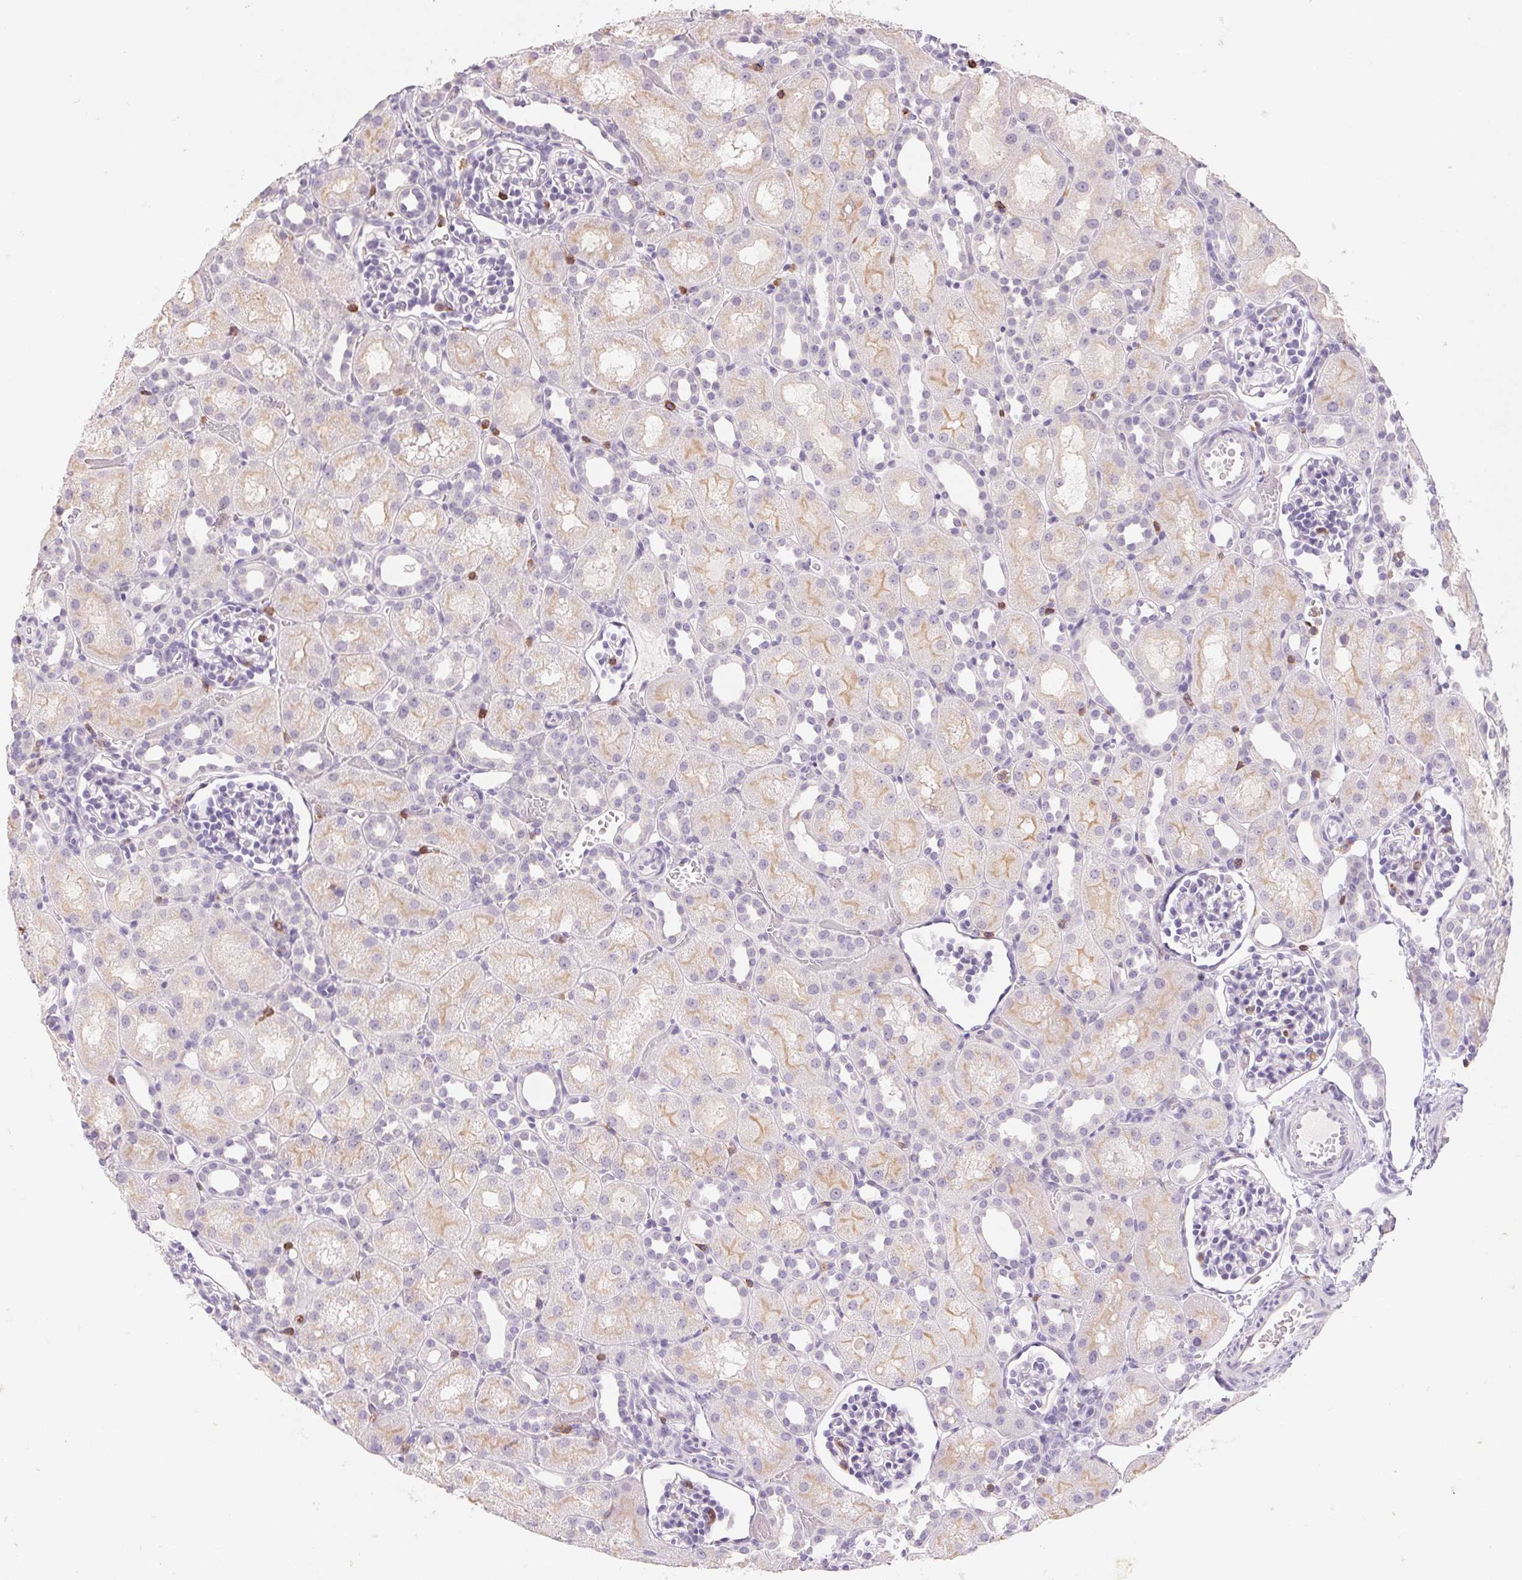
{"staining": {"intensity": "negative", "quantity": "none", "location": "none"}, "tissue": "kidney", "cell_type": "Cells in glomeruli", "image_type": "normal", "snomed": [{"axis": "morphology", "description": "Normal tissue, NOS"}, {"axis": "topography", "description": "Kidney"}], "caption": "Cells in glomeruli are negative for protein expression in benign human kidney.", "gene": "KIF26A", "patient": {"sex": "male", "age": 1}}